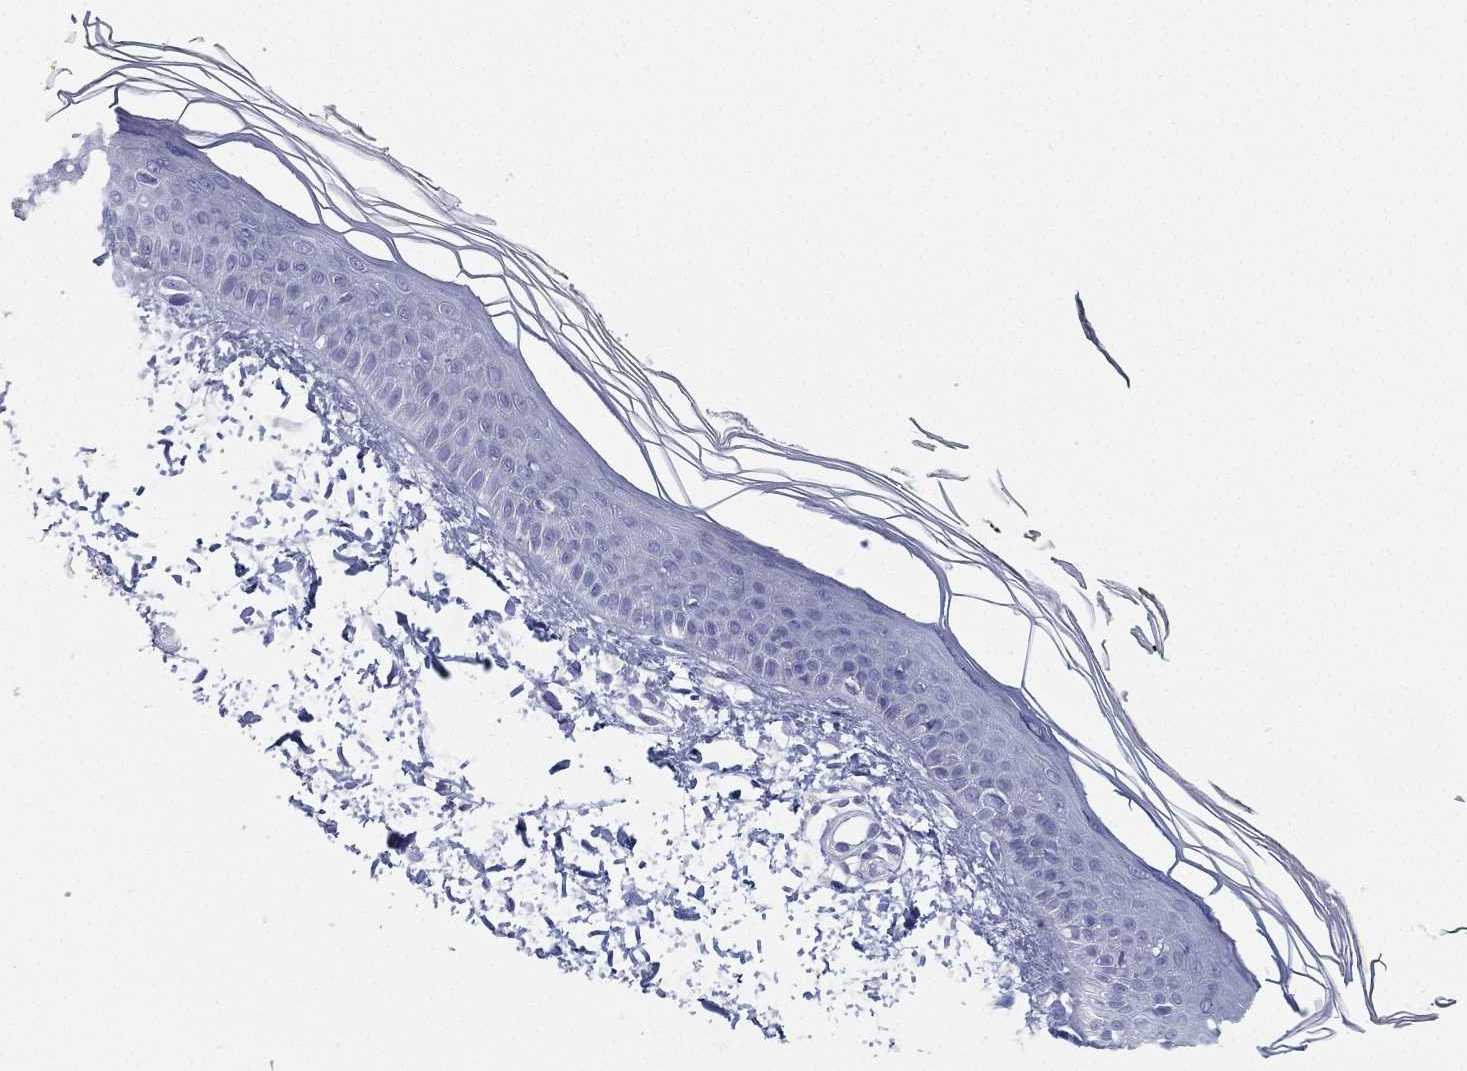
{"staining": {"intensity": "negative", "quantity": "none", "location": "none"}, "tissue": "skin", "cell_type": "Fibroblasts", "image_type": "normal", "snomed": [{"axis": "morphology", "description": "Normal tissue, NOS"}, {"axis": "topography", "description": "Skin"}], "caption": "Immunohistochemistry of normal human skin displays no staining in fibroblasts.", "gene": "GPR61", "patient": {"sex": "female", "age": 62}}